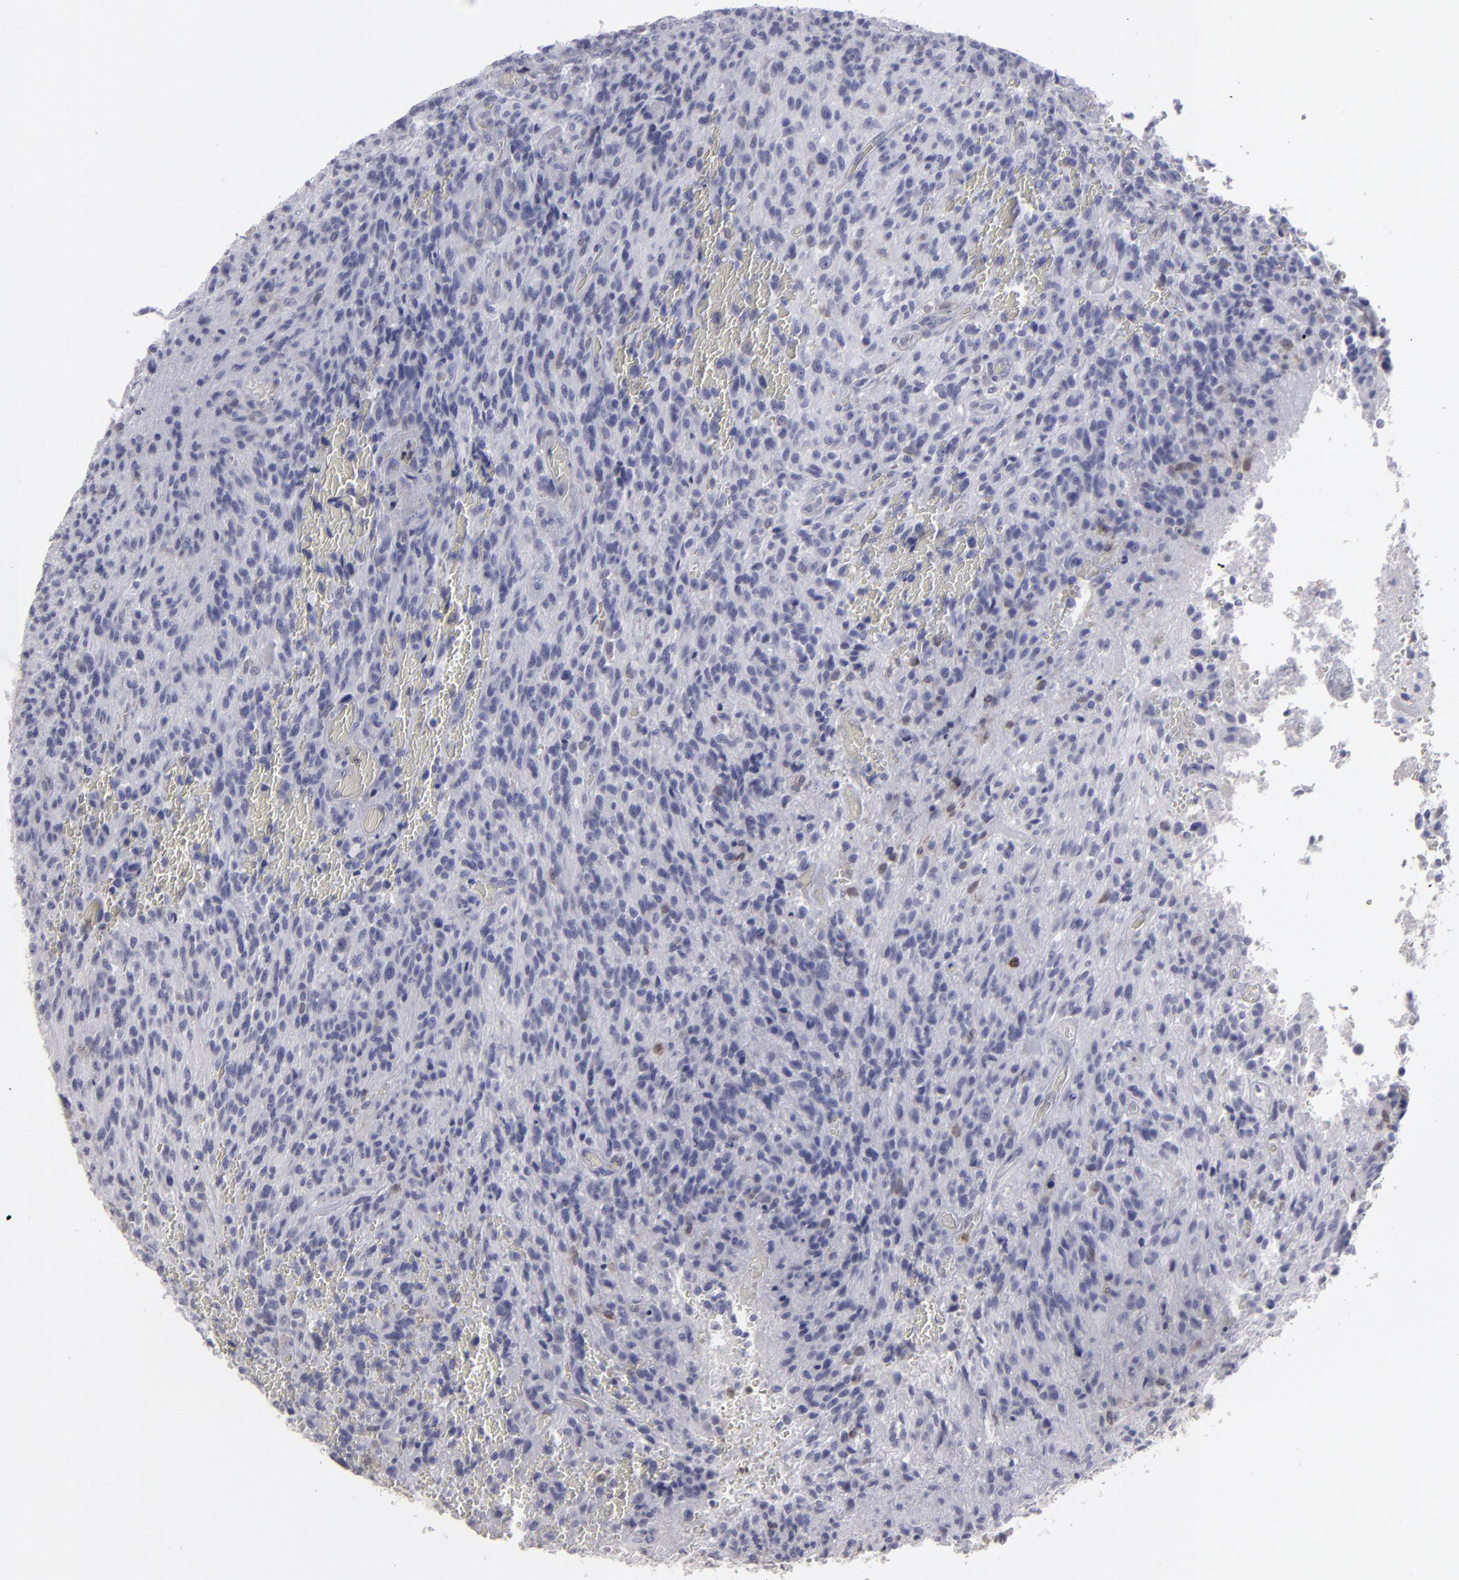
{"staining": {"intensity": "negative", "quantity": "none", "location": "none"}, "tissue": "glioma", "cell_type": "Tumor cells", "image_type": "cancer", "snomed": [{"axis": "morphology", "description": "Normal tissue, NOS"}, {"axis": "morphology", "description": "Glioma, malignant, High grade"}, {"axis": "topography", "description": "Cerebral cortex"}], "caption": "Immunohistochemistry histopathology image of human glioma stained for a protein (brown), which exhibits no expression in tumor cells. The staining was performed using DAB to visualize the protein expression in brown, while the nuclei were stained in blue with hematoxylin (Magnification: 20x).", "gene": "SEMA3G", "patient": {"sex": "male", "age": 56}}